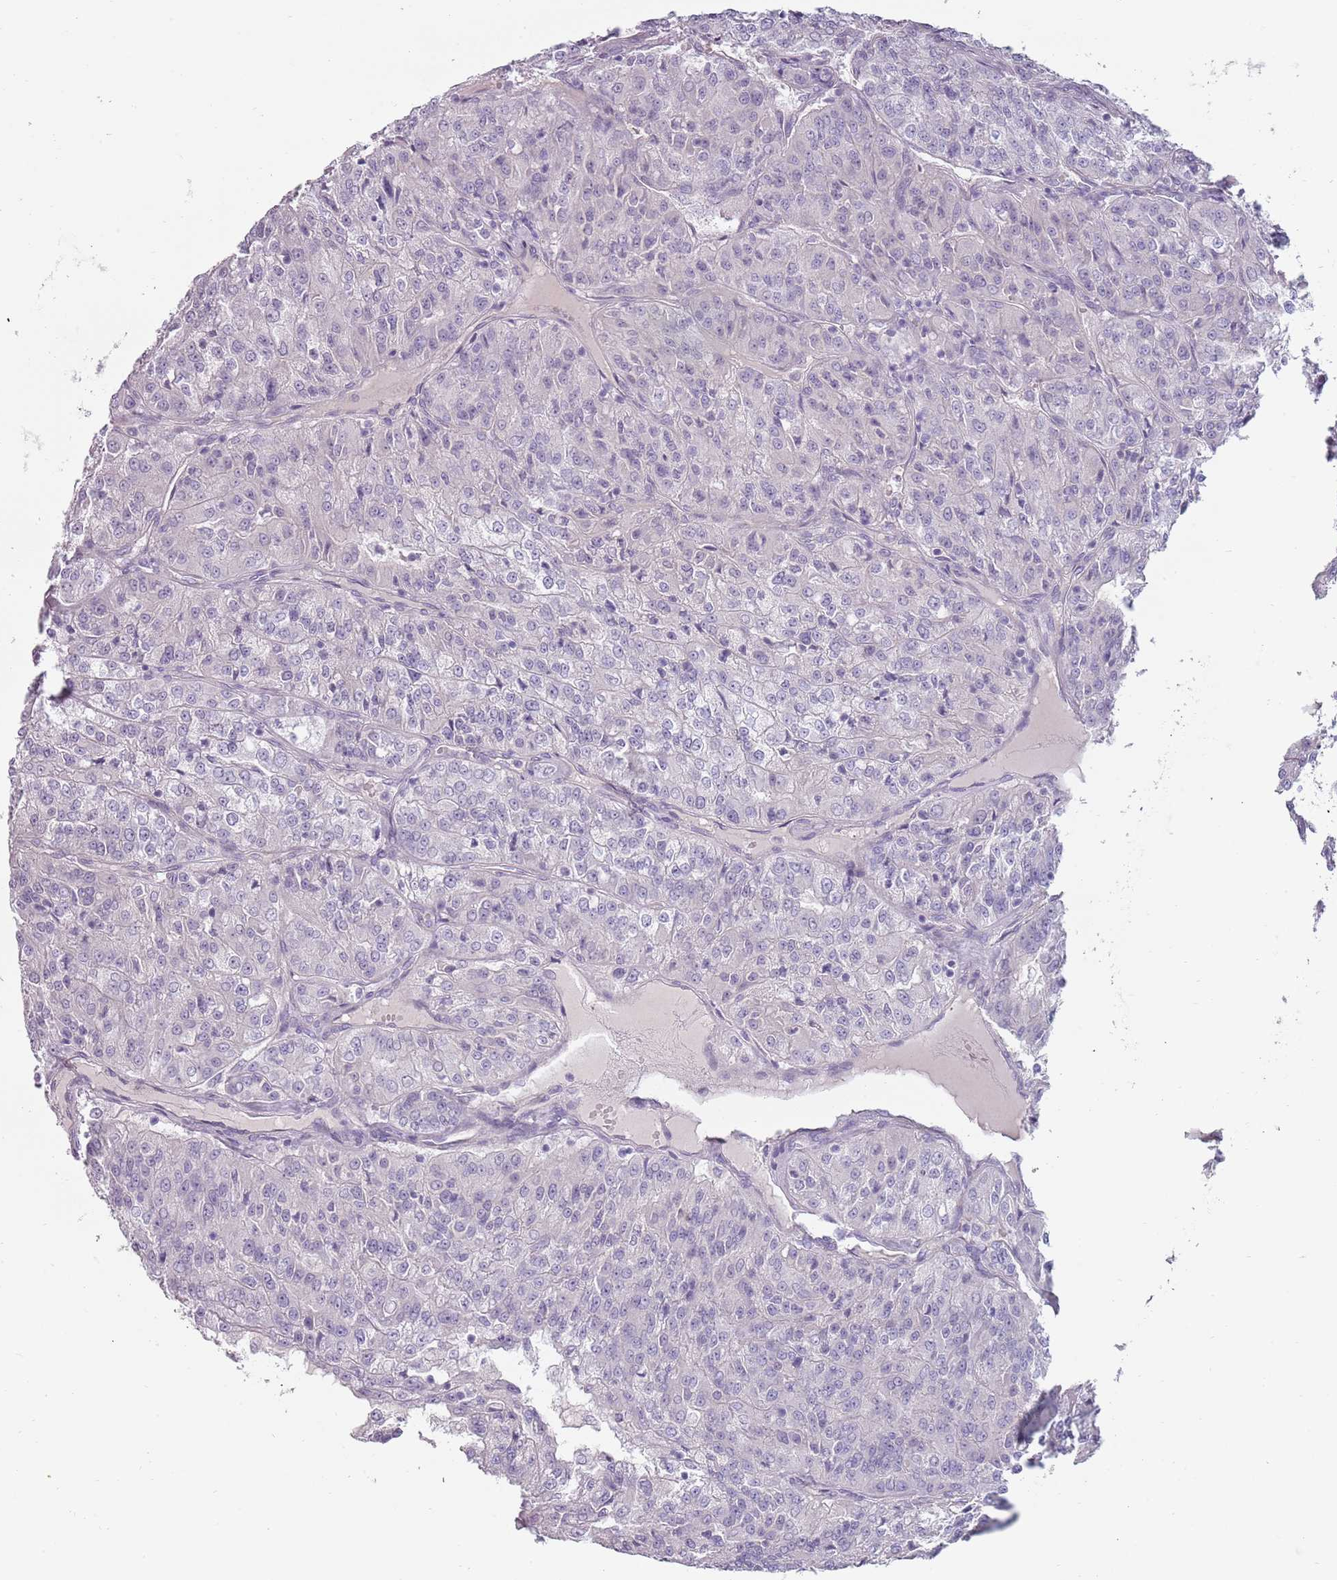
{"staining": {"intensity": "negative", "quantity": "none", "location": "none"}, "tissue": "renal cancer", "cell_type": "Tumor cells", "image_type": "cancer", "snomed": [{"axis": "morphology", "description": "Adenocarcinoma, NOS"}, {"axis": "topography", "description": "Kidney"}], "caption": "Immunohistochemistry image of renal cancer stained for a protein (brown), which shows no positivity in tumor cells.", "gene": "RFX2", "patient": {"sex": "female", "age": 63}}